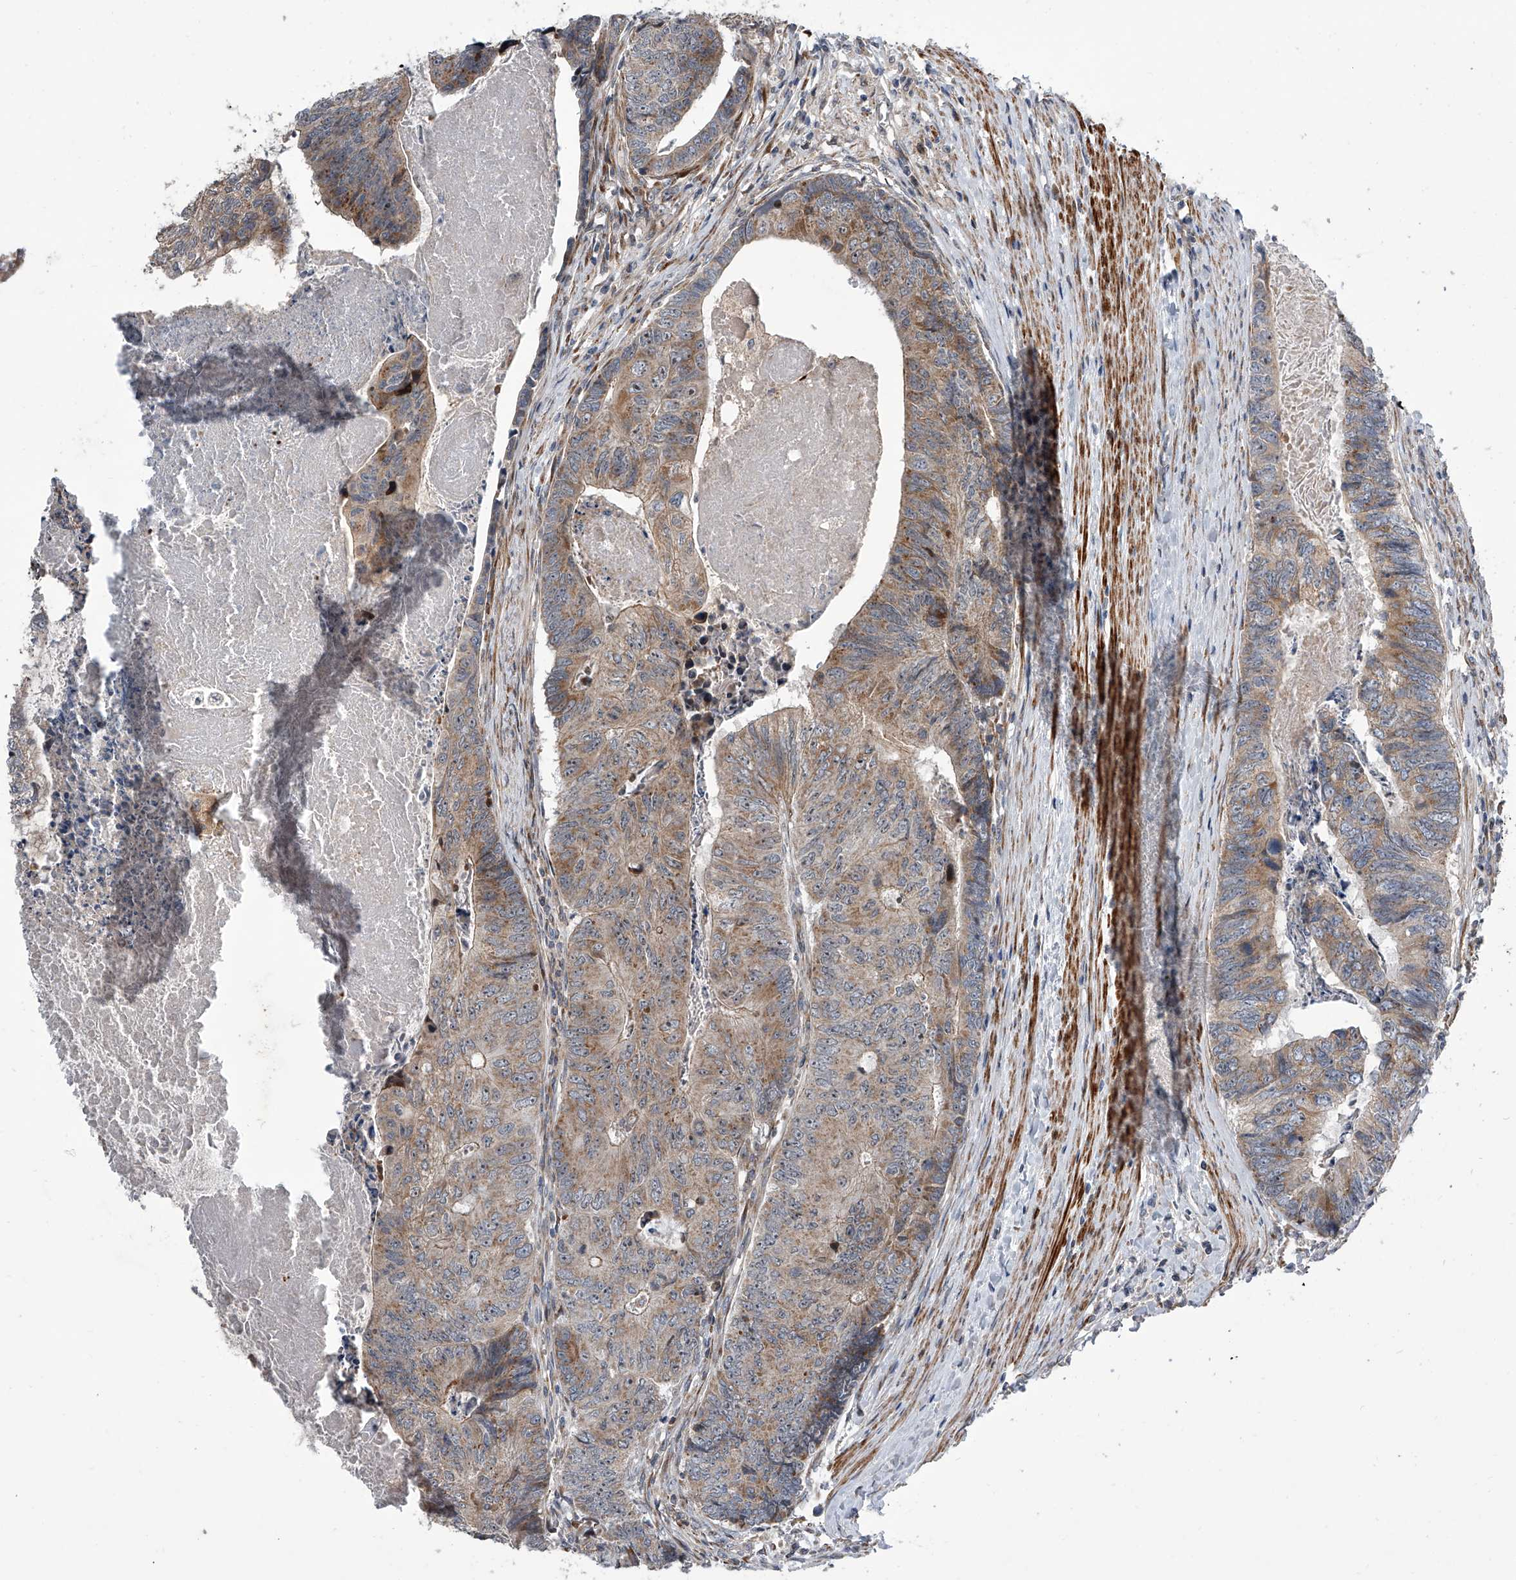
{"staining": {"intensity": "moderate", "quantity": ">75%", "location": "cytoplasmic/membranous"}, "tissue": "colorectal cancer", "cell_type": "Tumor cells", "image_type": "cancer", "snomed": [{"axis": "morphology", "description": "Adenocarcinoma, NOS"}, {"axis": "topography", "description": "Colon"}], "caption": "Moderate cytoplasmic/membranous staining is present in about >75% of tumor cells in colorectal cancer. Nuclei are stained in blue.", "gene": "DLGAP2", "patient": {"sex": "female", "age": 67}}